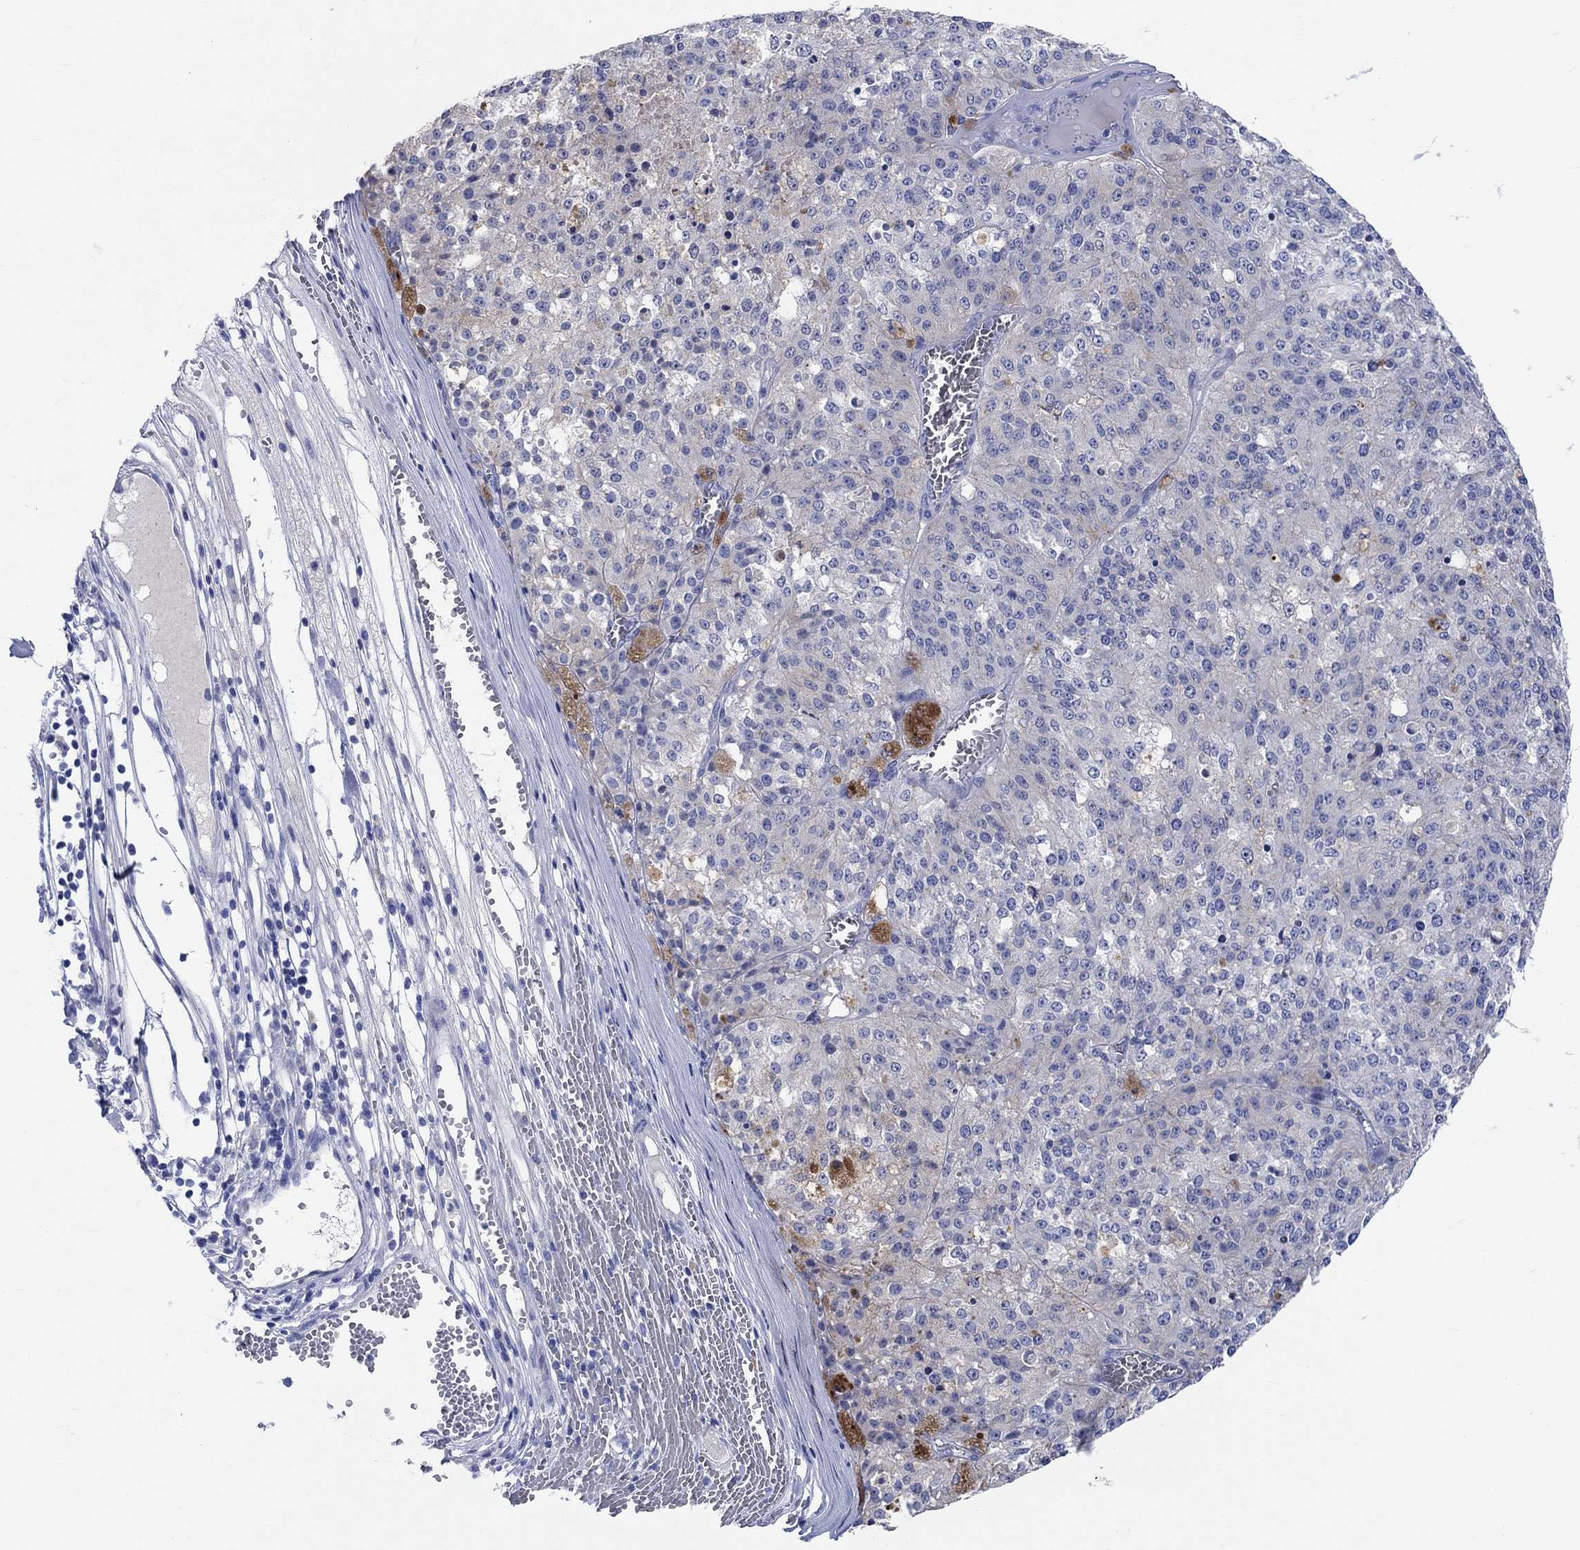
{"staining": {"intensity": "negative", "quantity": "none", "location": "none"}, "tissue": "melanoma", "cell_type": "Tumor cells", "image_type": "cancer", "snomed": [{"axis": "morphology", "description": "Malignant melanoma, Metastatic site"}, {"axis": "topography", "description": "Lymph node"}], "caption": "Immunohistochemical staining of human malignant melanoma (metastatic site) exhibits no significant positivity in tumor cells. (DAB (3,3'-diaminobenzidine) immunohistochemistry, high magnification).", "gene": "SHISA4", "patient": {"sex": "female", "age": 64}}